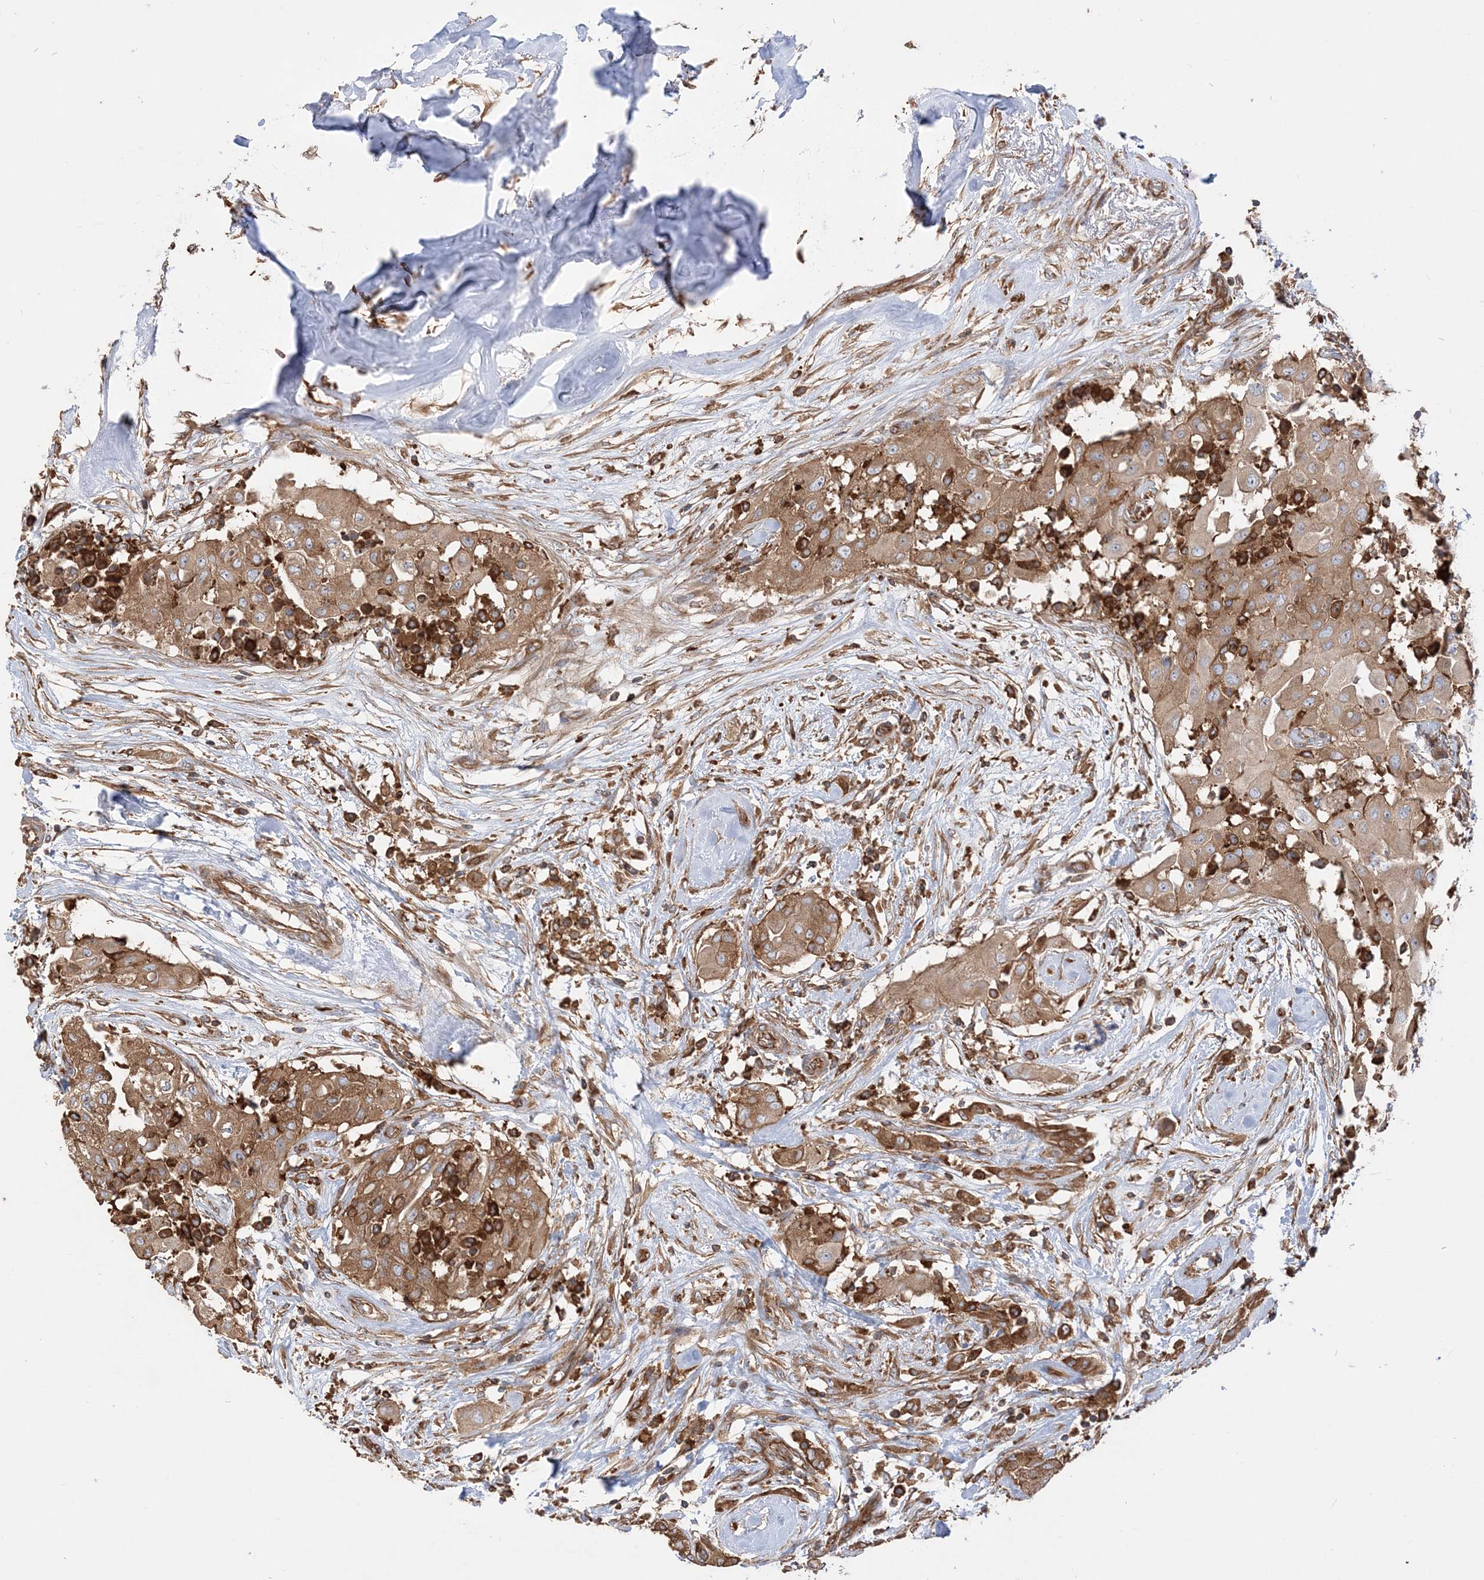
{"staining": {"intensity": "moderate", "quantity": ">75%", "location": "cytoplasmic/membranous"}, "tissue": "thyroid cancer", "cell_type": "Tumor cells", "image_type": "cancer", "snomed": [{"axis": "morphology", "description": "Papillary adenocarcinoma, NOS"}, {"axis": "topography", "description": "Thyroid gland"}], "caption": "This is an image of immunohistochemistry staining of papillary adenocarcinoma (thyroid), which shows moderate expression in the cytoplasmic/membranous of tumor cells.", "gene": "TBC1D5", "patient": {"sex": "female", "age": 59}}